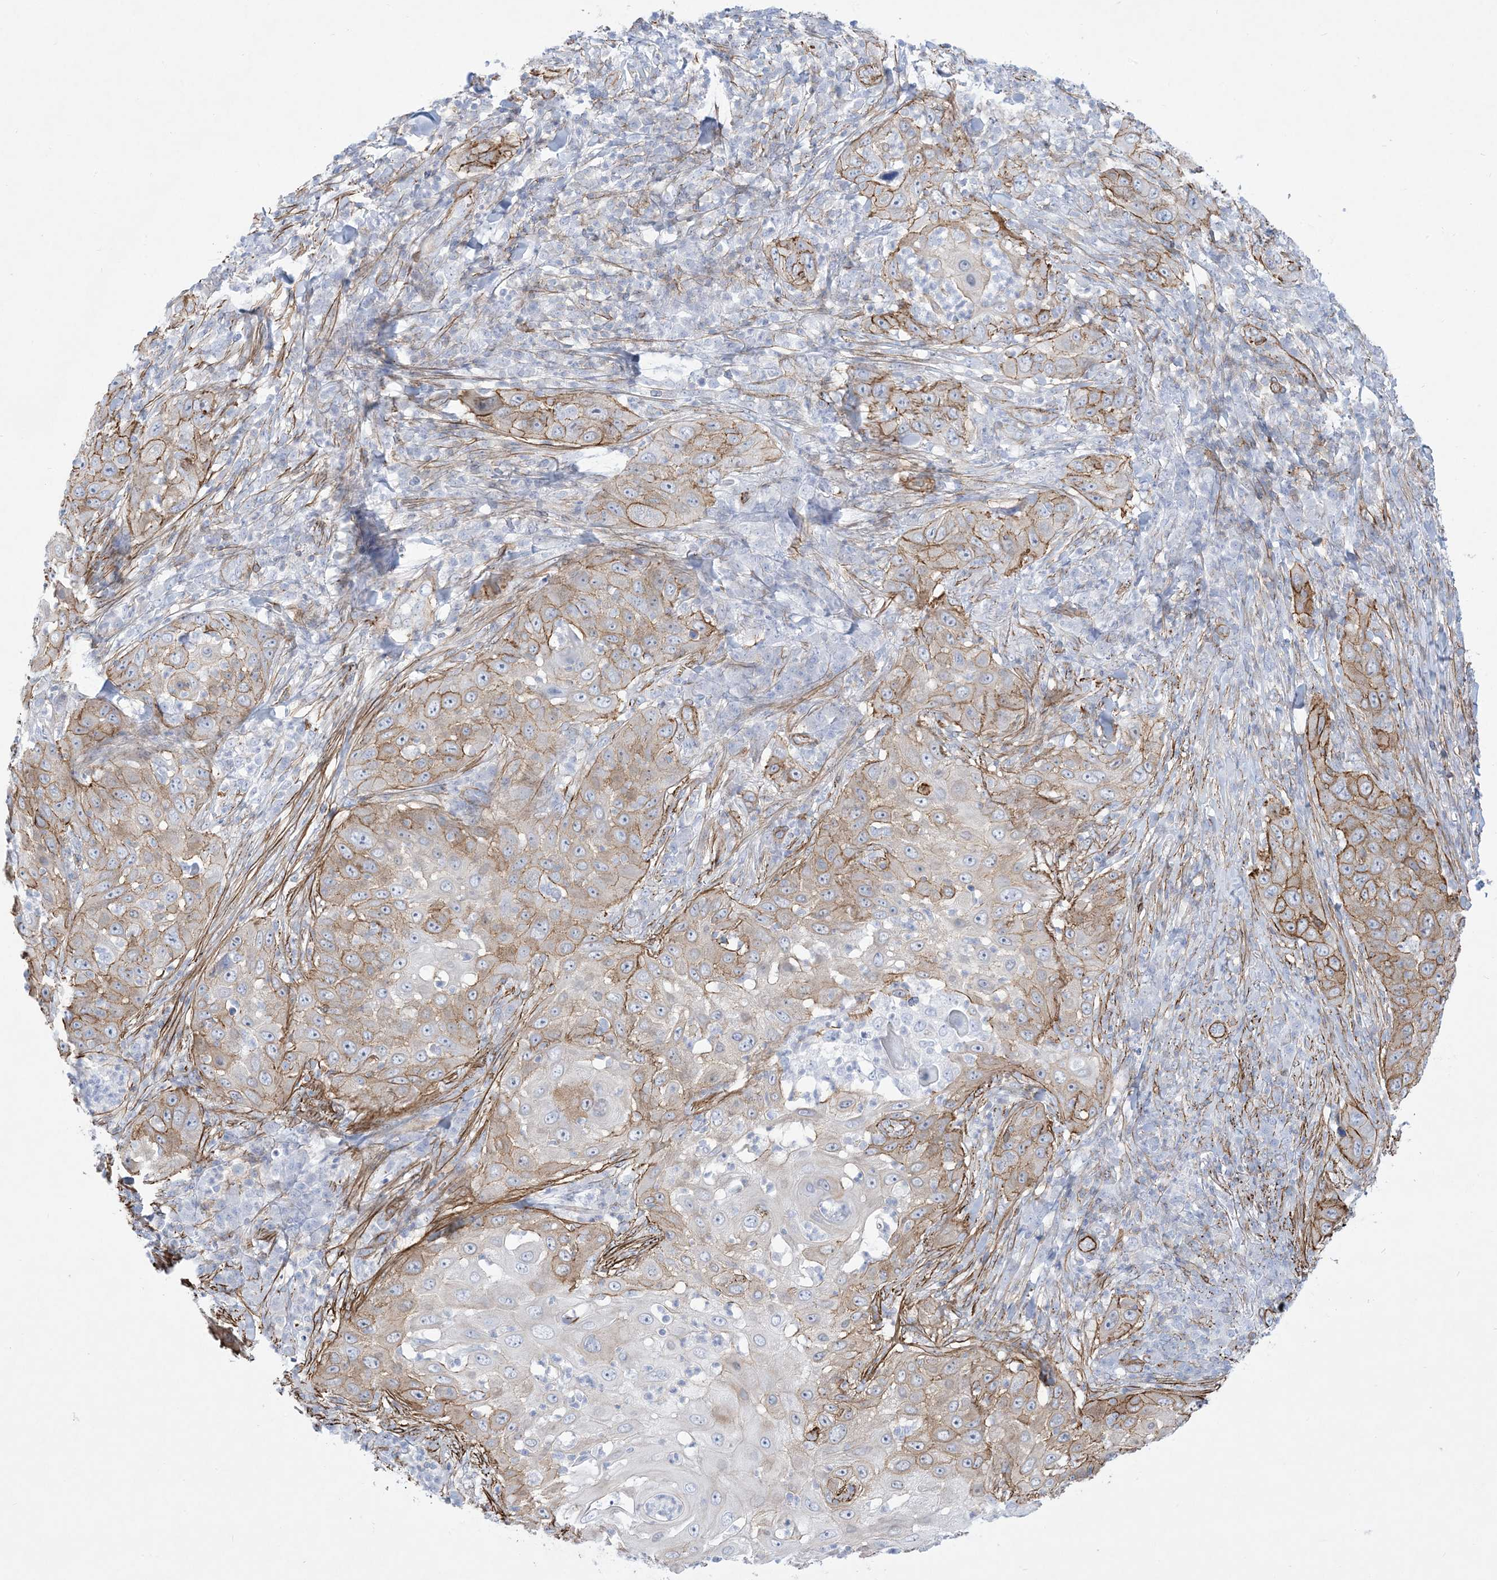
{"staining": {"intensity": "moderate", "quantity": "25%-75%", "location": "cytoplasmic/membranous"}, "tissue": "skin cancer", "cell_type": "Tumor cells", "image_type": "cancer", "snomed": [{"axis": "morphology", "description": "Squamous cell carcinoma, NOS"}, {"axis": "topography", "description": "Skin"}], "caption": "Immunohistochemistry (IHC) micrograph of neoplastic tissue: human skin cancer (squamous cell carcinoma) stained using immunohistochemistry exhibits medium levels of moderate protein expression localized specifically in the cytoplasmic/membranous of tumor cells, appearing as a cytoplasmic/membranous brown color.", "gene": "B3GNT7", "patient": {"sex": "female", "age": 44}}